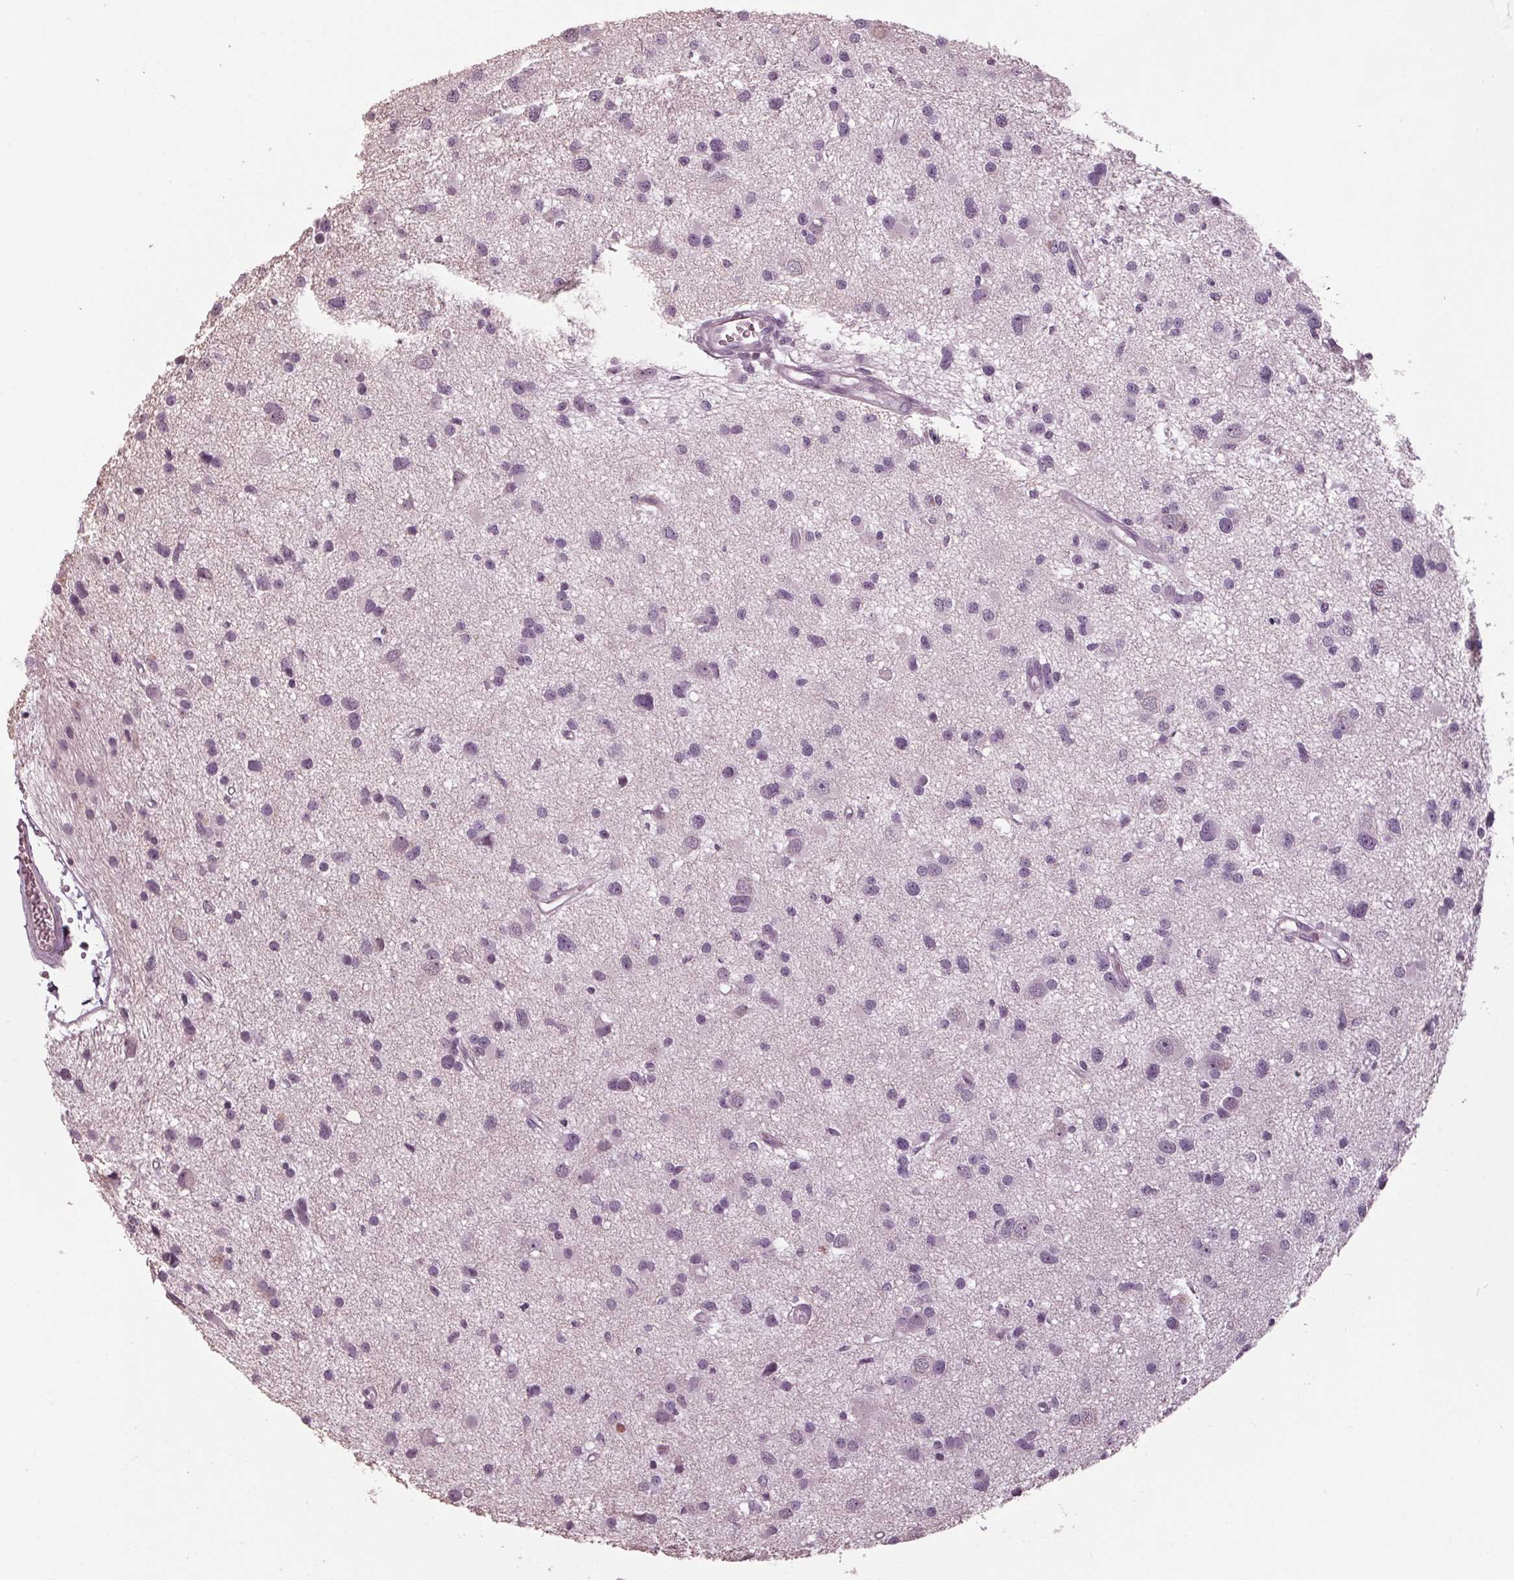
{"staining": {"intensity": "negative", "quantity": "none", "location": "none"}, "tissue": "glioma", "cell_type": "Tumor cells", "image_type": "cancer", "snomed": [{"axis": "morphology", "description": "Glioma, malignant, High grade"}, {"axis": "topography", "description": "Brain"}], "caption": "IHC histopathology image of human glioma stained for a protein (brown), which exhibits no staining in tumor cells.", "gene": "TNNC2", "patient": {"sex": "male", "age": 54}}